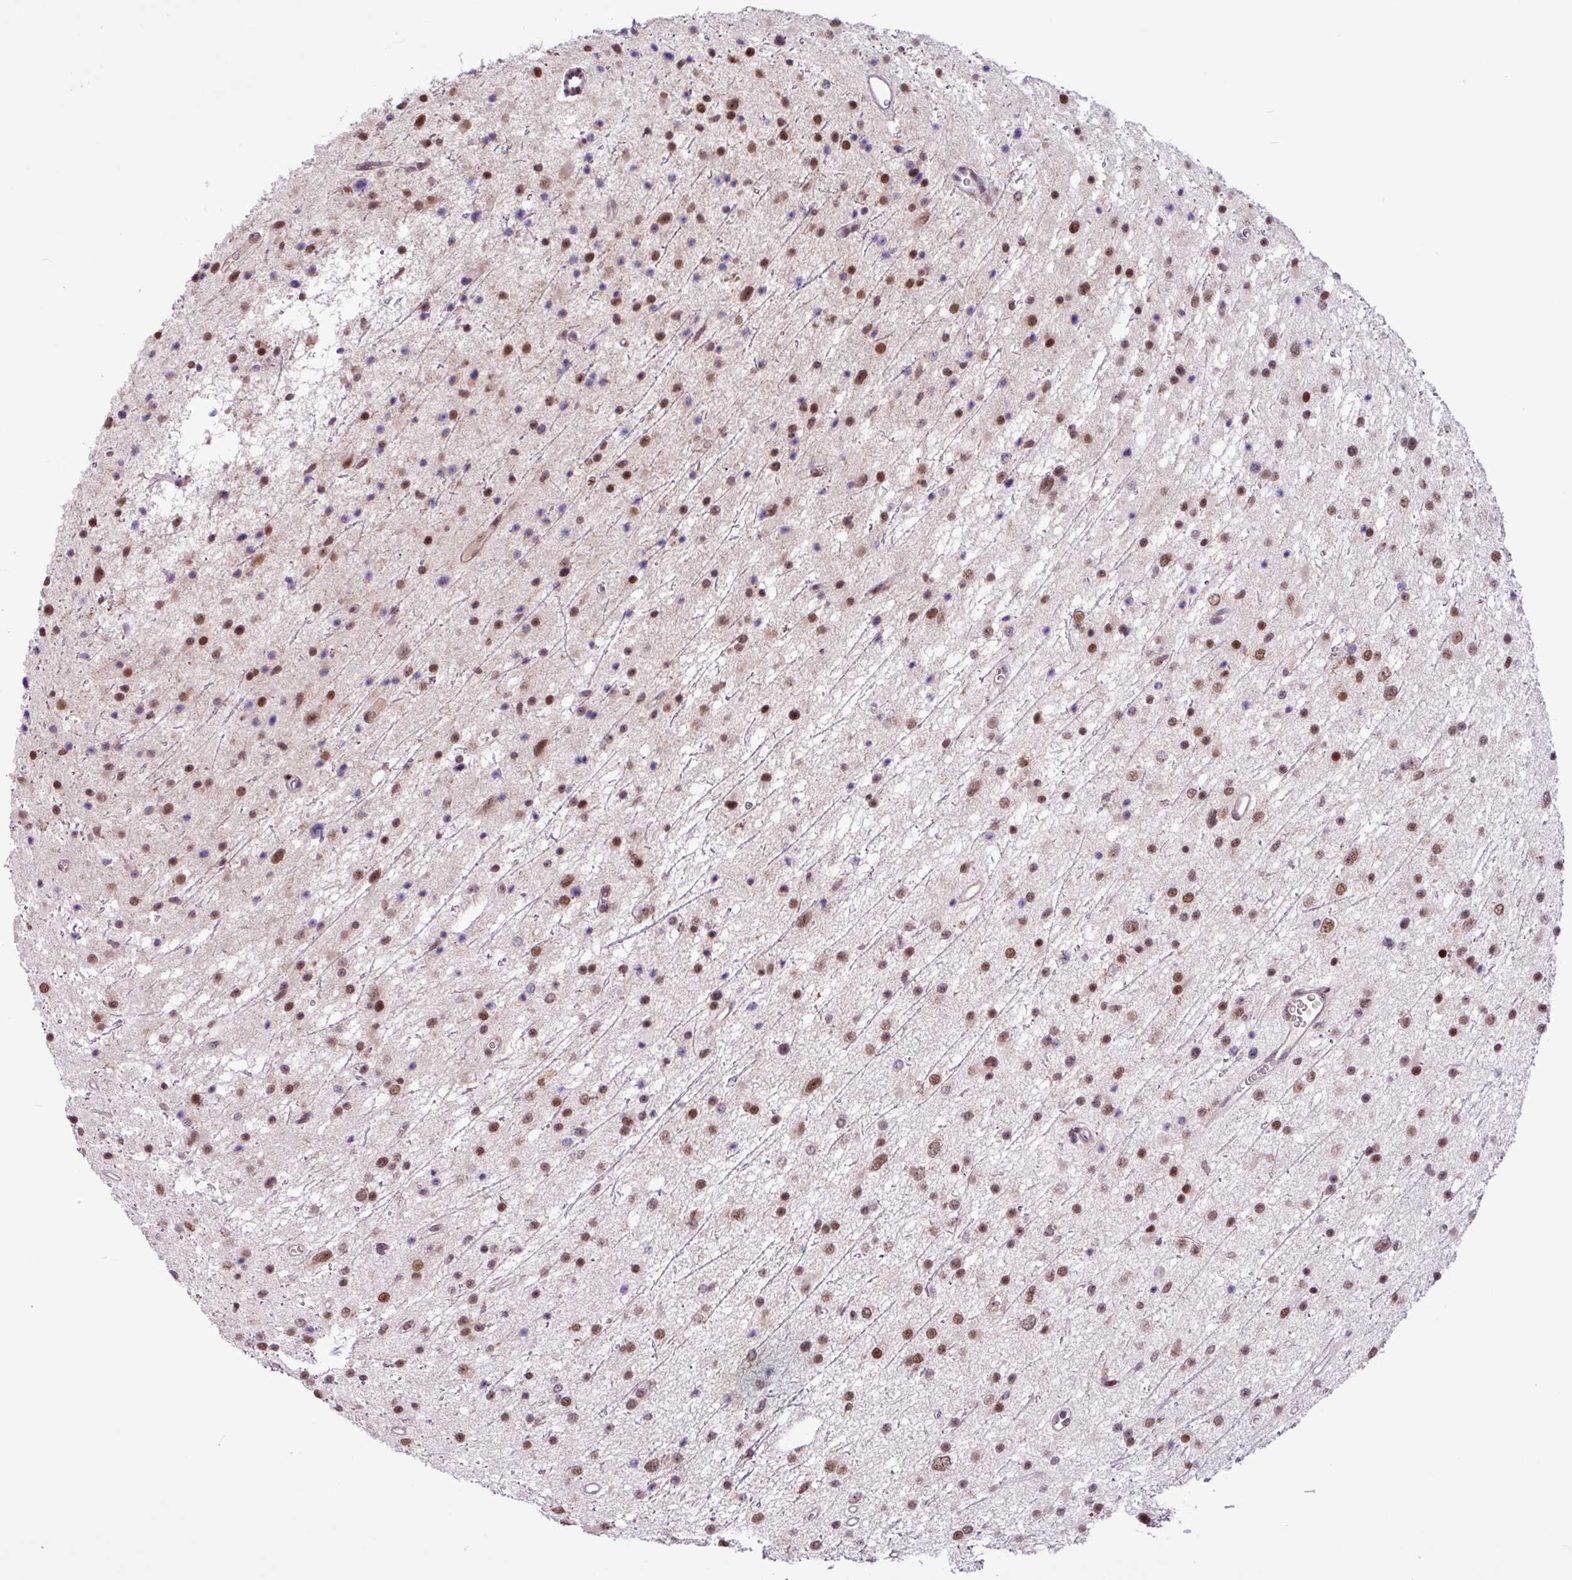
{"staining": {"intensity": "moderate", "quantity": ">75%", "location": "nuclear"}, "tissue": "glioma", "cell_type": "Tumor cells", "image_type": "cancer", "snomed": [{"axis": "morphology", "description": "Glioma, malignant, Low grade"}, {"axis": "topography", "description": "Cerebral cortex"}], "caption": "Brown immunohistochemical staining in human low-grade glioma (malignant) reveals moderate nuclear positivity in approximately >75% of tumor cells.", "gene": "BRD3", "patient": {"sex": "female", "age": 39}}